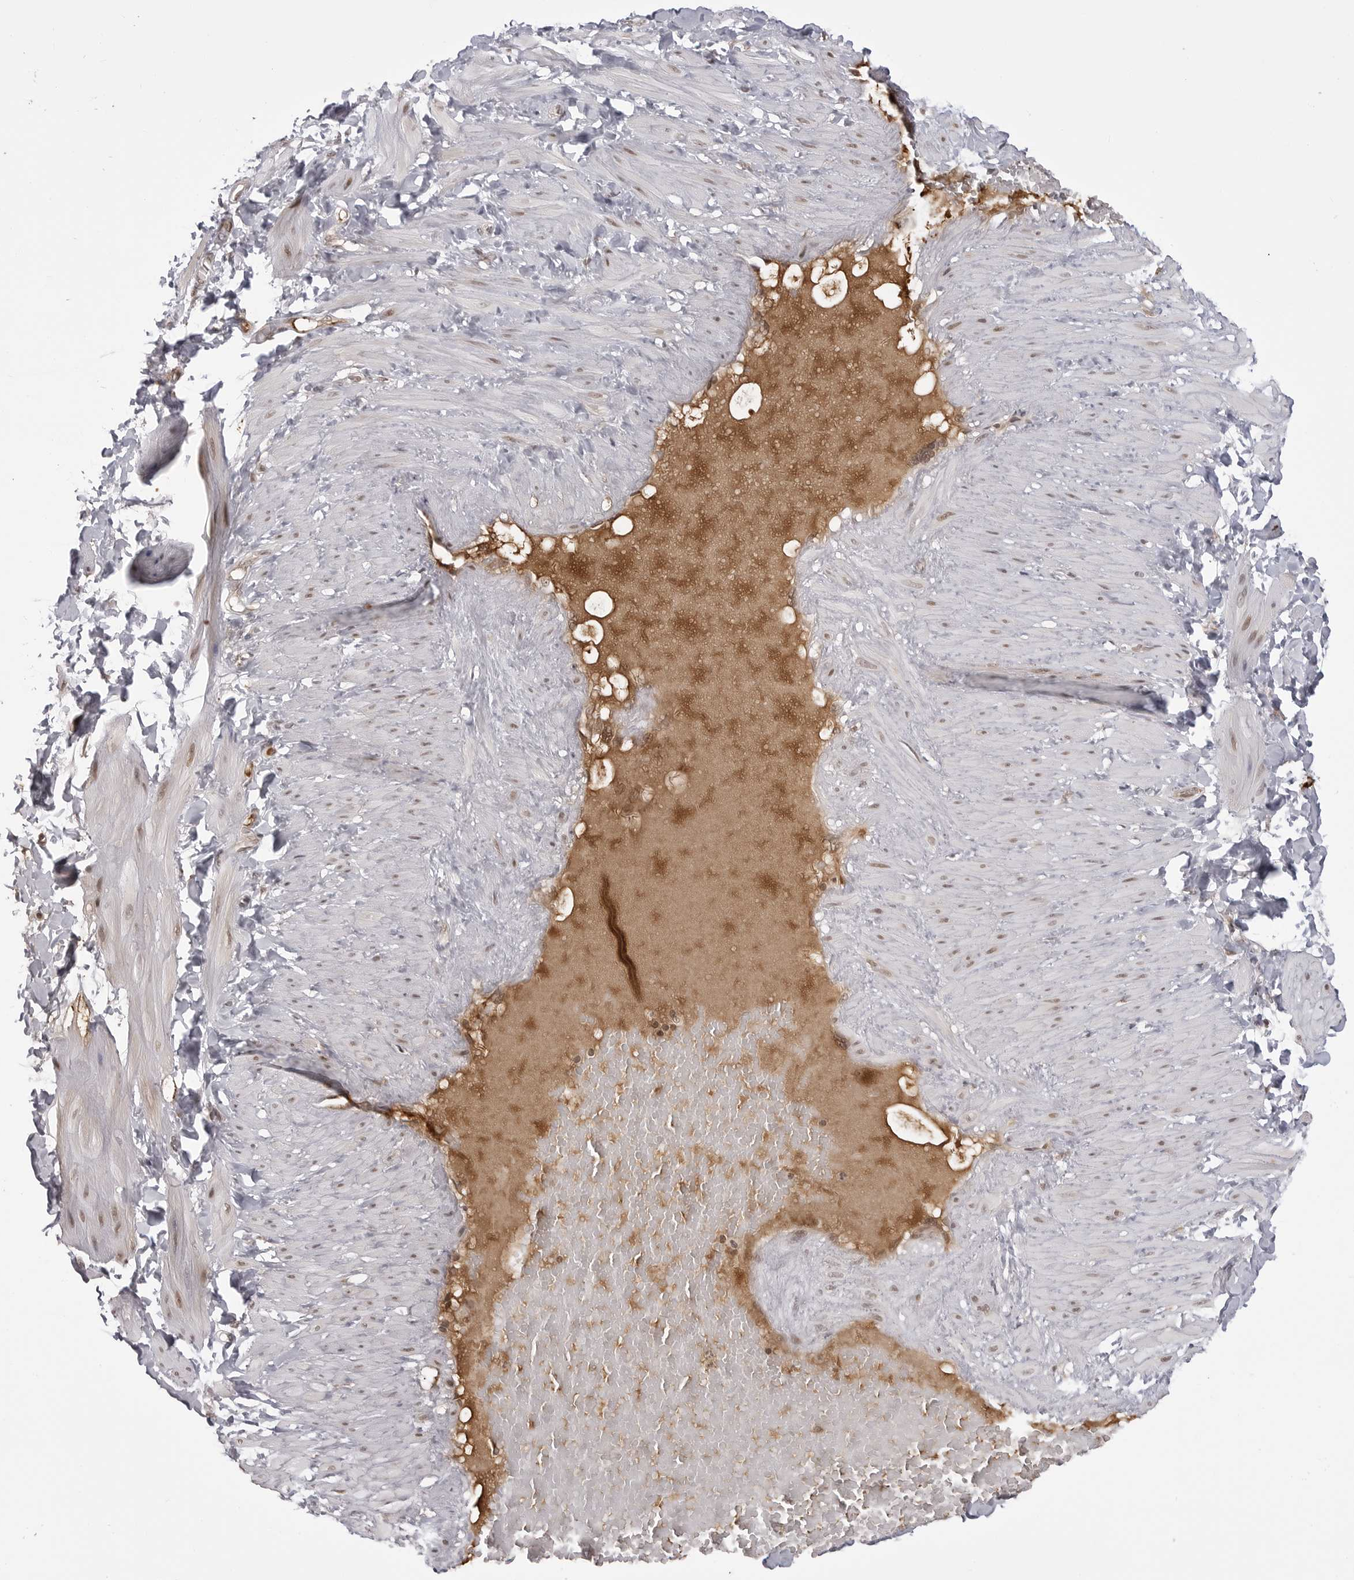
{"staining": {"intensity": "negative", "quantity": "none", "location": "none"}, "tissue": "adipose tissue", "cell_type": "Adipocytes", "image_type": "normal", "snomed": [{"axis": "morphology", "description": "Normal tissue, NOS"}, {"axis": "topography", "description": "Adipose tissue"}, {"axis": "topography", "description": "Vascular tissue"}, {"axis": "topography", "description": "Peripheral nerve tissue"}], "caption": "This photomicrograph is of unremarkable adipose tissue stained with immunohistochemistry (IHC) to label a protein in brown with the nuclei are counter-stained blue. There is no positivity in adipocytes.", "gene": "PHF3", "patient": {"sex": "male", "age": 25}}